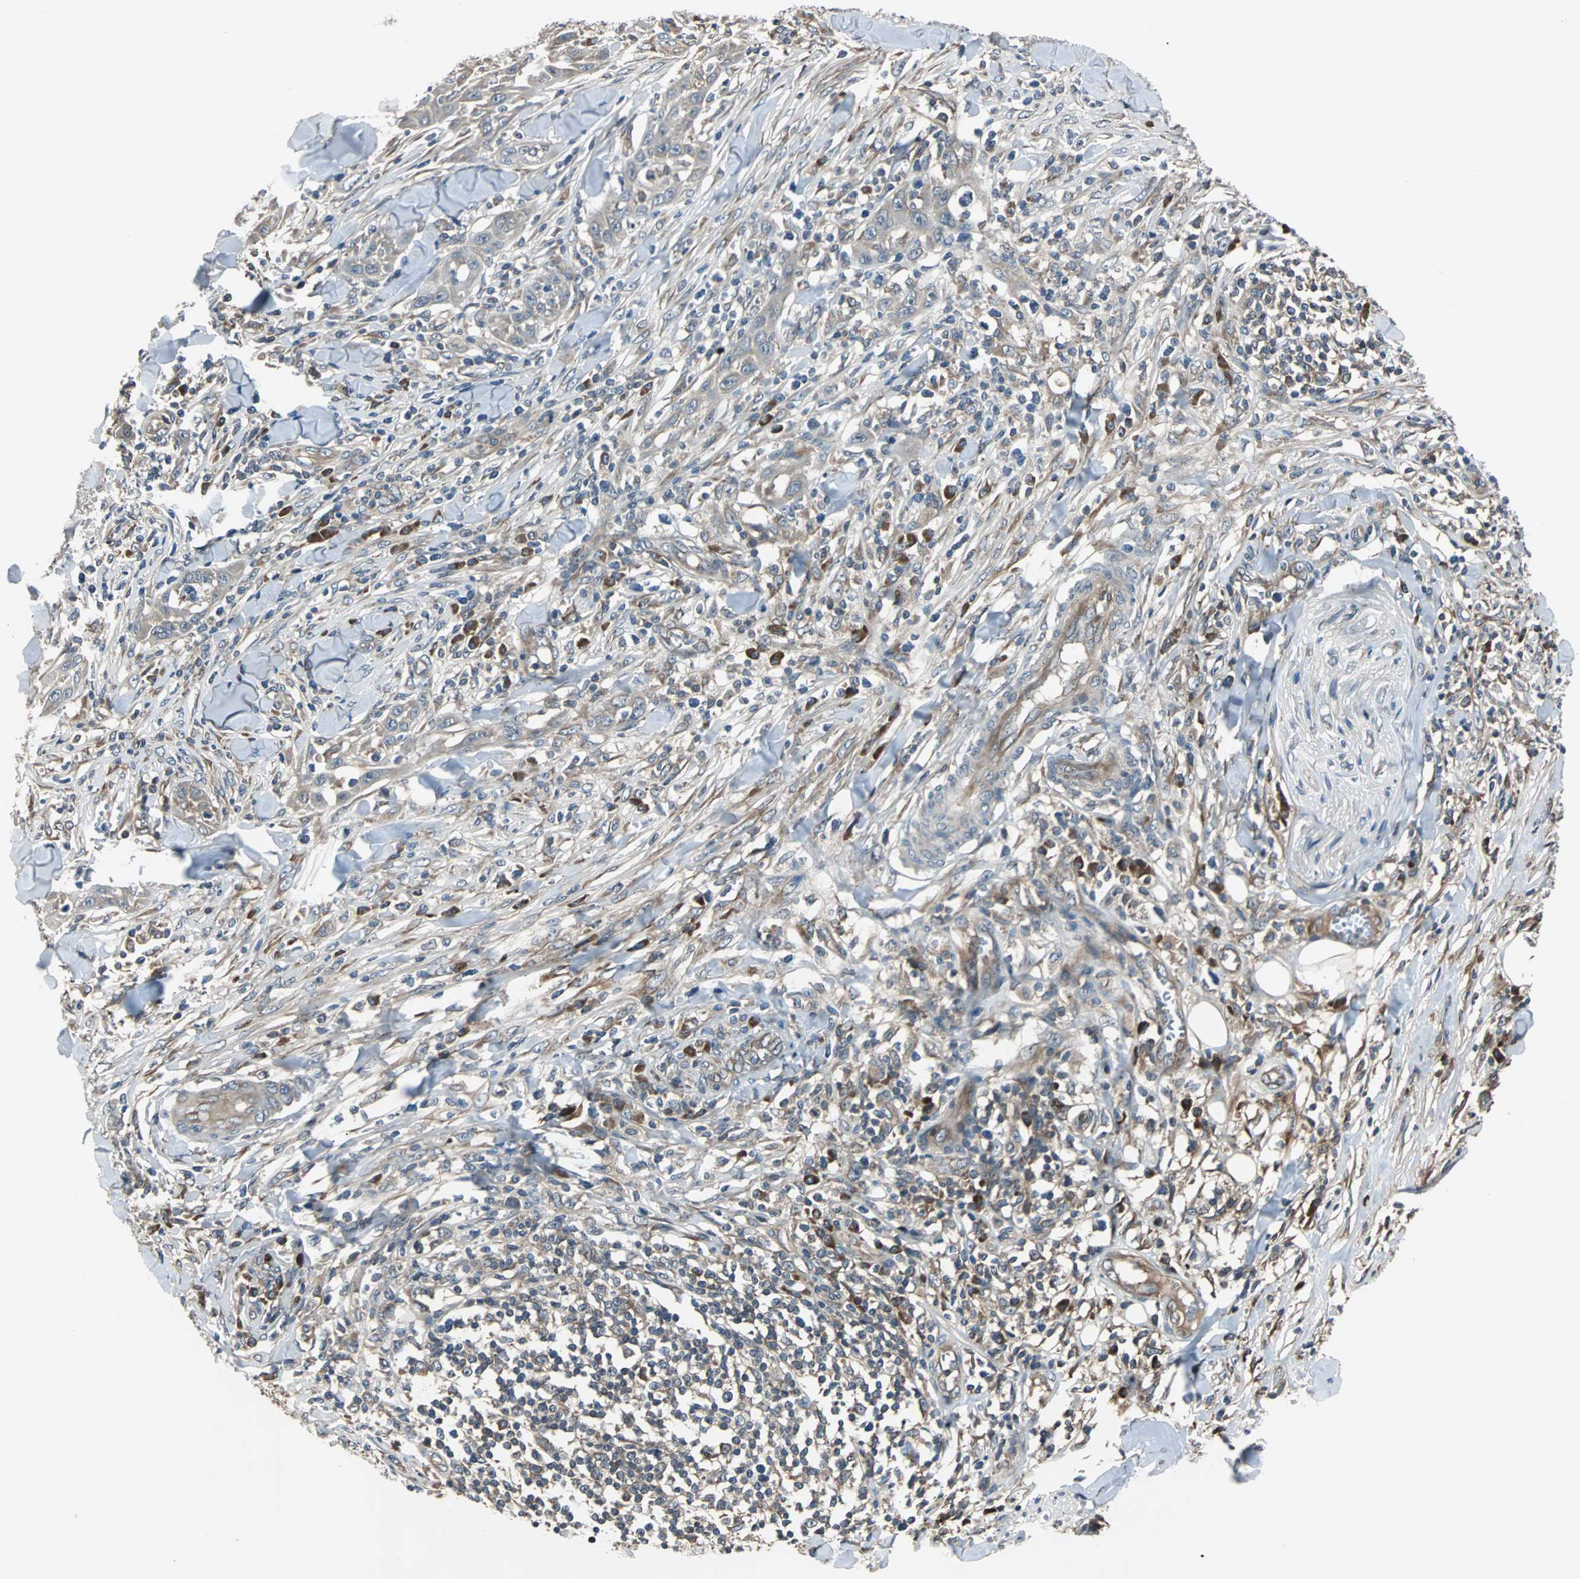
{"staining": {"intensity": "moderate", "quantity": ">75%", "location": "cytoplasmic/membranous"}, "tissue": "skin cancer", "cell_type": "Tumor cells", "image_type": "cancer", "snomed": [{"axis": "morphology", "description": "Squamous cell carcinoma, NOS"}, {"axis": "topography", "description": "Skin"}], "caption": "Moderate cytoplasmic/membranous positivity for a protein is present in approximately >75% of tumor cells of skin cancer (squamous cell carcinoma) using immunohistochemistry.", "gene": "ARF1", "patient": {"sex": "male", "age": 24}}